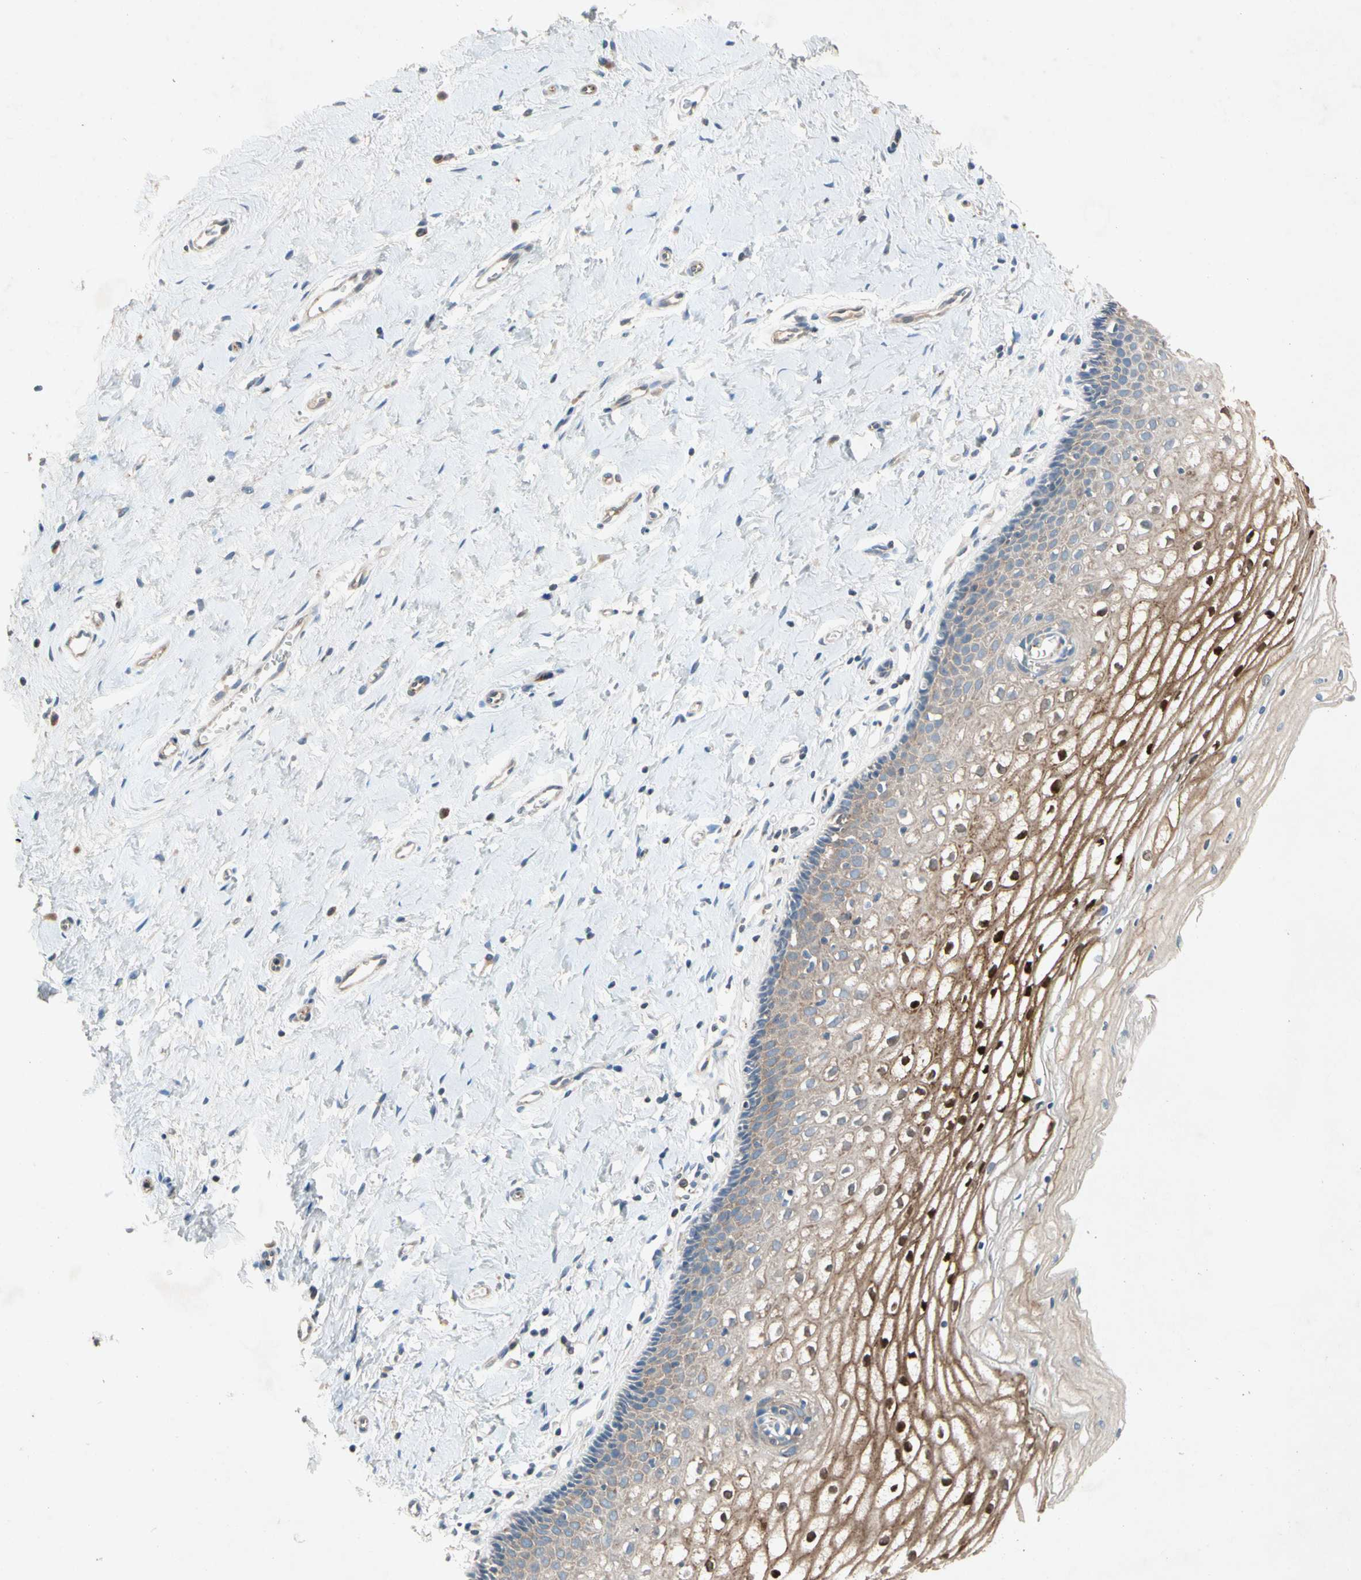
{"staining": {"intensity": "strong", "quantity": ">75%", "location": "cytoplasmic/membranous,nuclear"}, "tissue": "vagina", "cell_type": "Squamous epithelial cells", "image_type": "normal", "snomed": [{"axis": "morphology", "description": "Normal tissue, NOS"}, {"axis": "topography", "description": "Soft tissue"}, {"axis": "topography", "description": "Vagina"}], "caption": "High-power microscopy captured an immunohistochemistry (IHC) image of unremarkable vagina, revealing strong cytoplasmic/membranous,nuclear staining in approximately >75% of squamous epithelial cells.", "gene": "NDFIP2", "patient": {"sex": "female", "age": 61}}